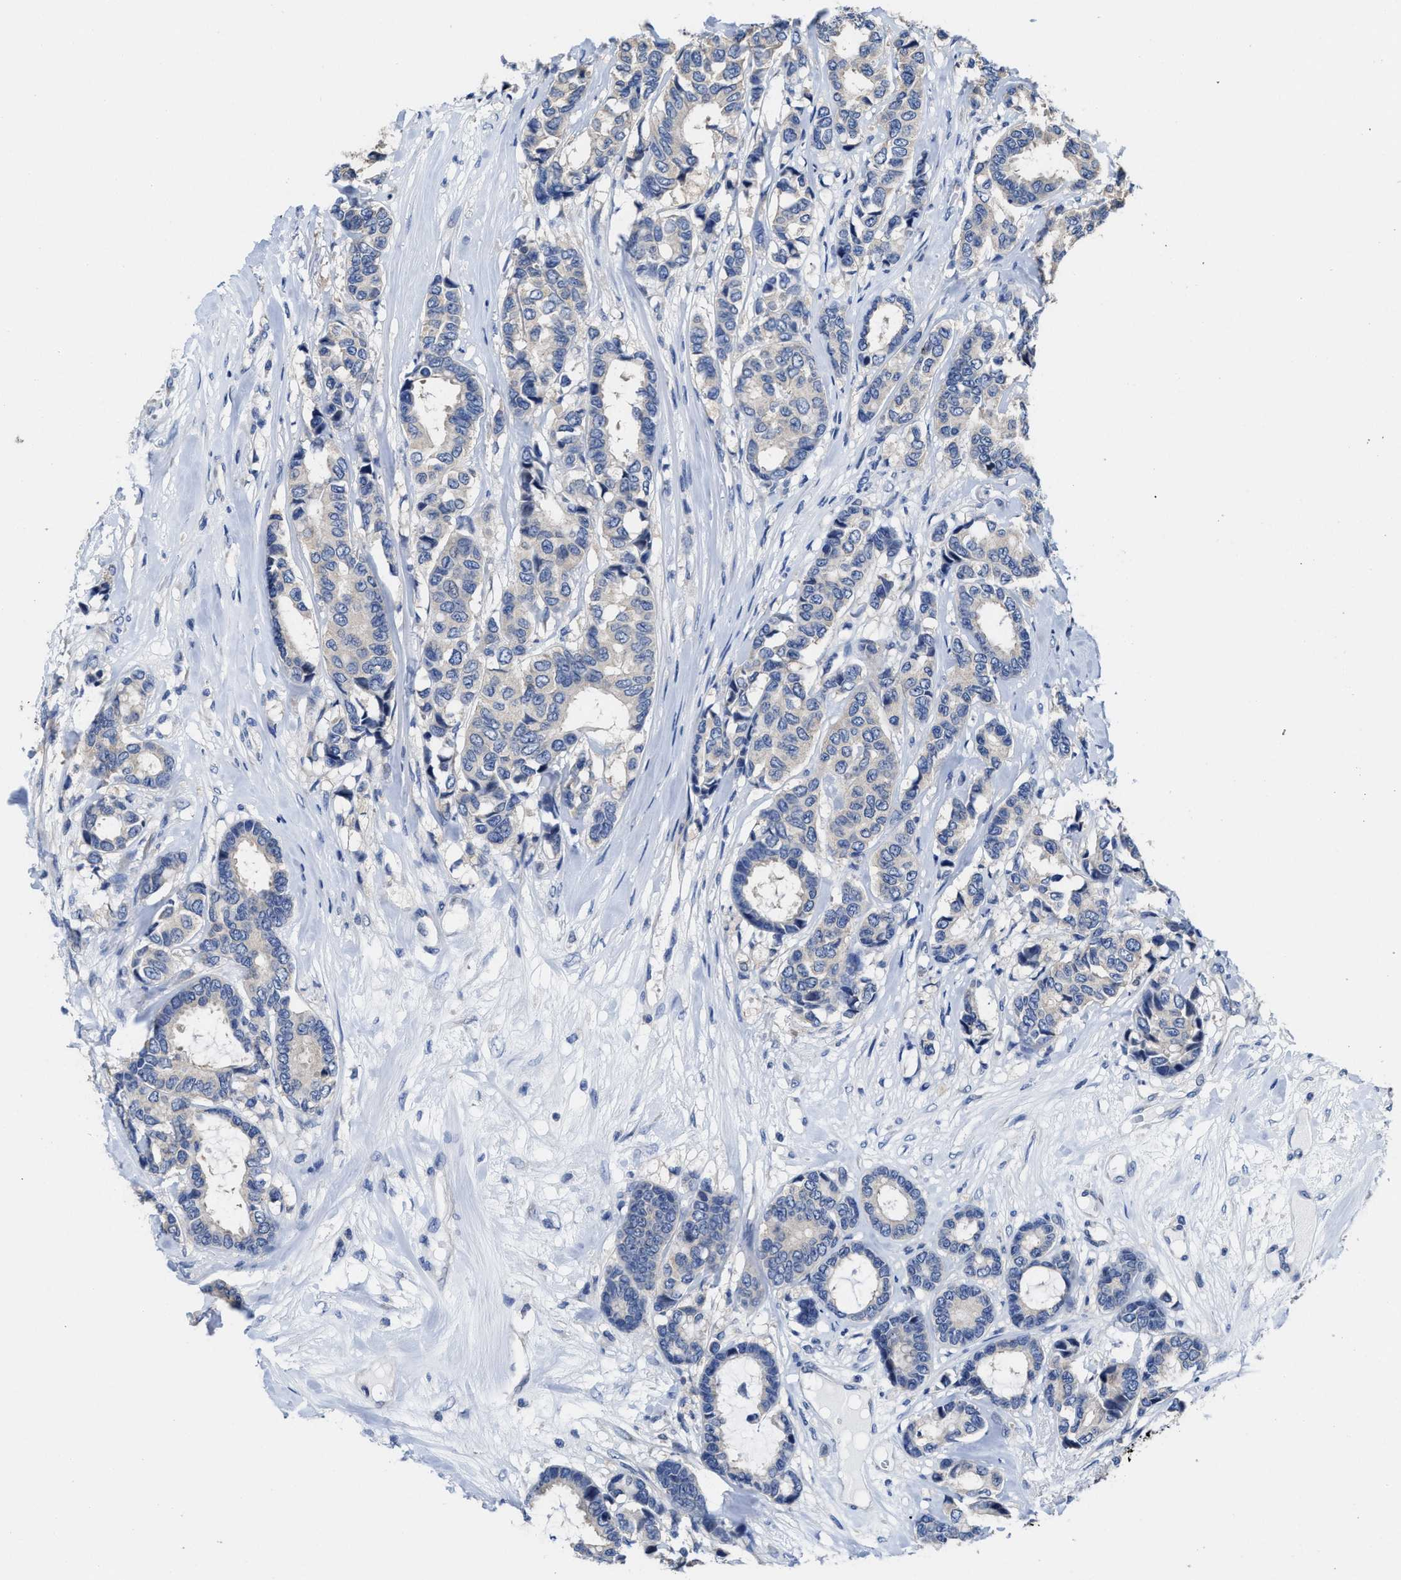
{"staining": {"intensity": "negative", "quantity": "none", "location": "none"}, "tissue": "breast cancer", "cell_type": "Tumor cells", "image_type": "cancer", "snomed": [{"axis": "morphology", "description": "Duct carcinoma"}, {"axis": "topography", "description": "Breast"}], "caption": "IHC histopathology image of human breast cancer (intraductal carcinoma) stained for a protein (brown), which displays no expression in tumor cells.", "gene": "HOOK1", "patient": {"sex": "female", "age": 87}}